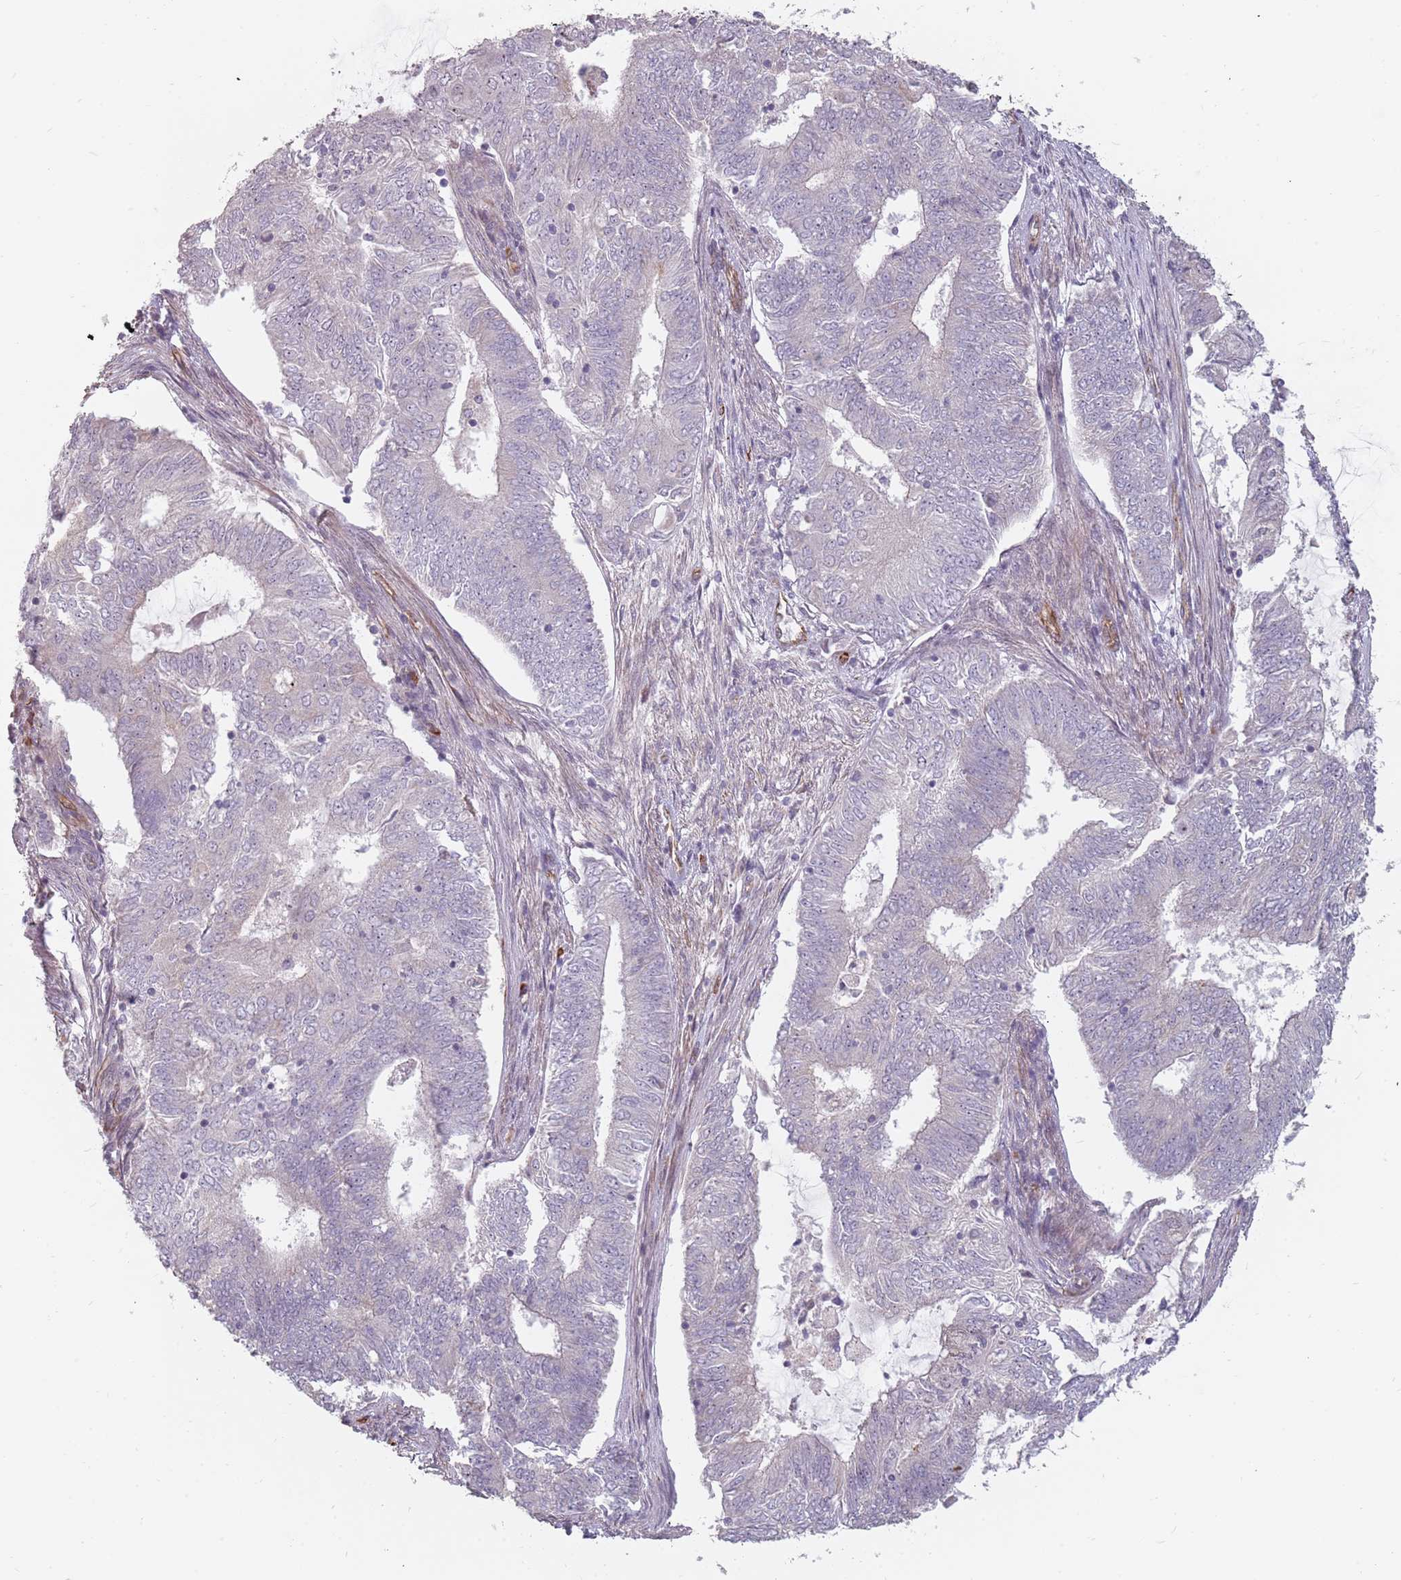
{"staining": {"intensity": "negative", "quantity": "none", "location": "none"}, "tissue": "endometrial cancer", "cell_type": "Tumor cells", "image_type": "cancer", "snomed": [{"axis": "morphology", "description": "Adenocarcinoma, NOS"}, {"axis": "topography", "description": "Endometrium"}], "caption": "There is no significant positivity in tumor cells of adenocarcinoma (endometrial).", "gene": "GAS2L3", "patient": {"sex": "female", "age": 62}}